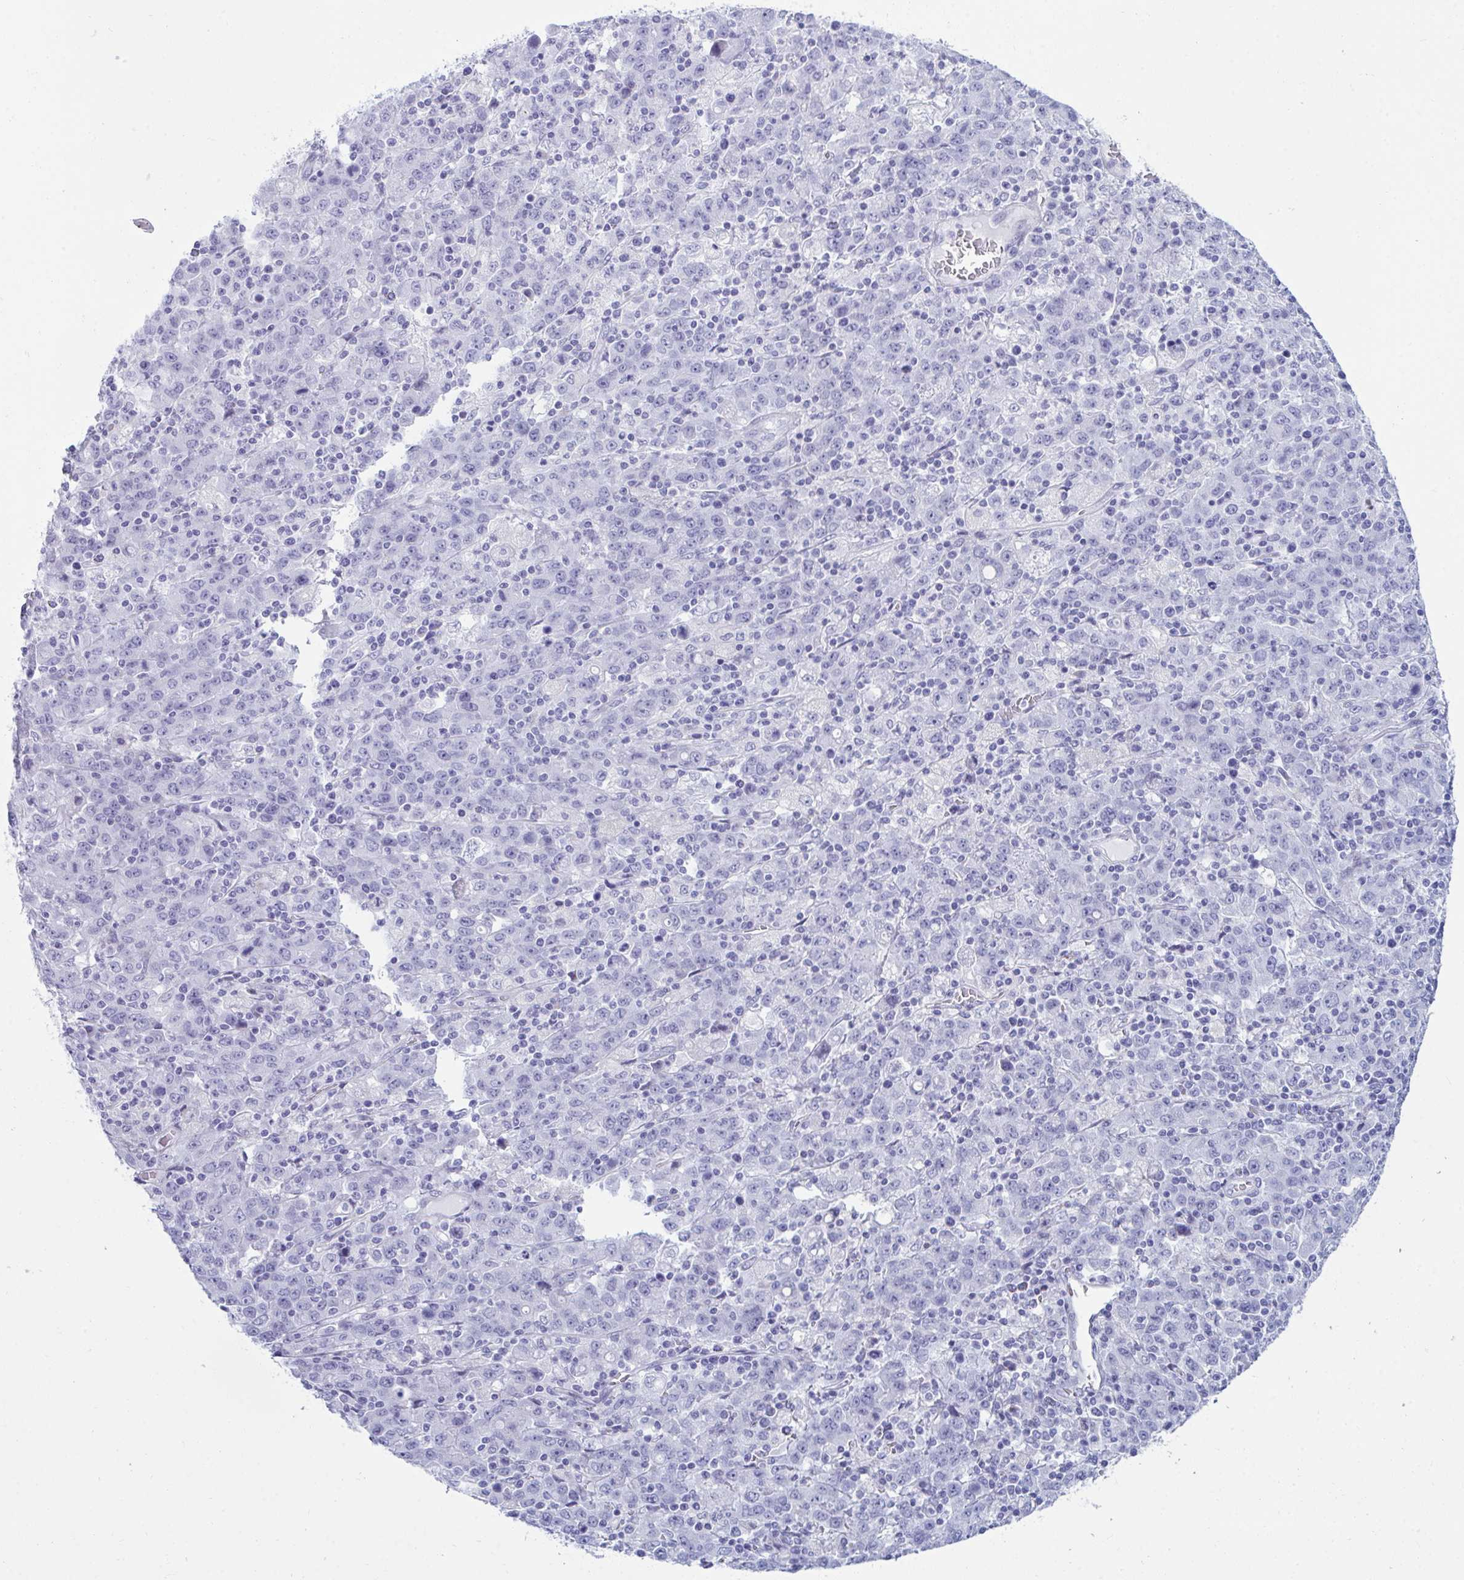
{"staining": {"intensity": "negative", "quantity": "none", "location": "none"}, "tissue": "stomach cancer", "cell_type": "Tumor cells", "image_type": "cancer", "snomed": [{"axis": "morphology", "description": "Adenocarcinoma, NOS"}, {"axis": "topography", "description": "Stomach, upper"}], "caption": "An IHC photomicrograph of stomach adenocarcinoma is shown. There is no staining in tumor cells of stomach adenocarcinoma.", "gene": "BBS1", "patient": {"sex": "male", "age": 69}}